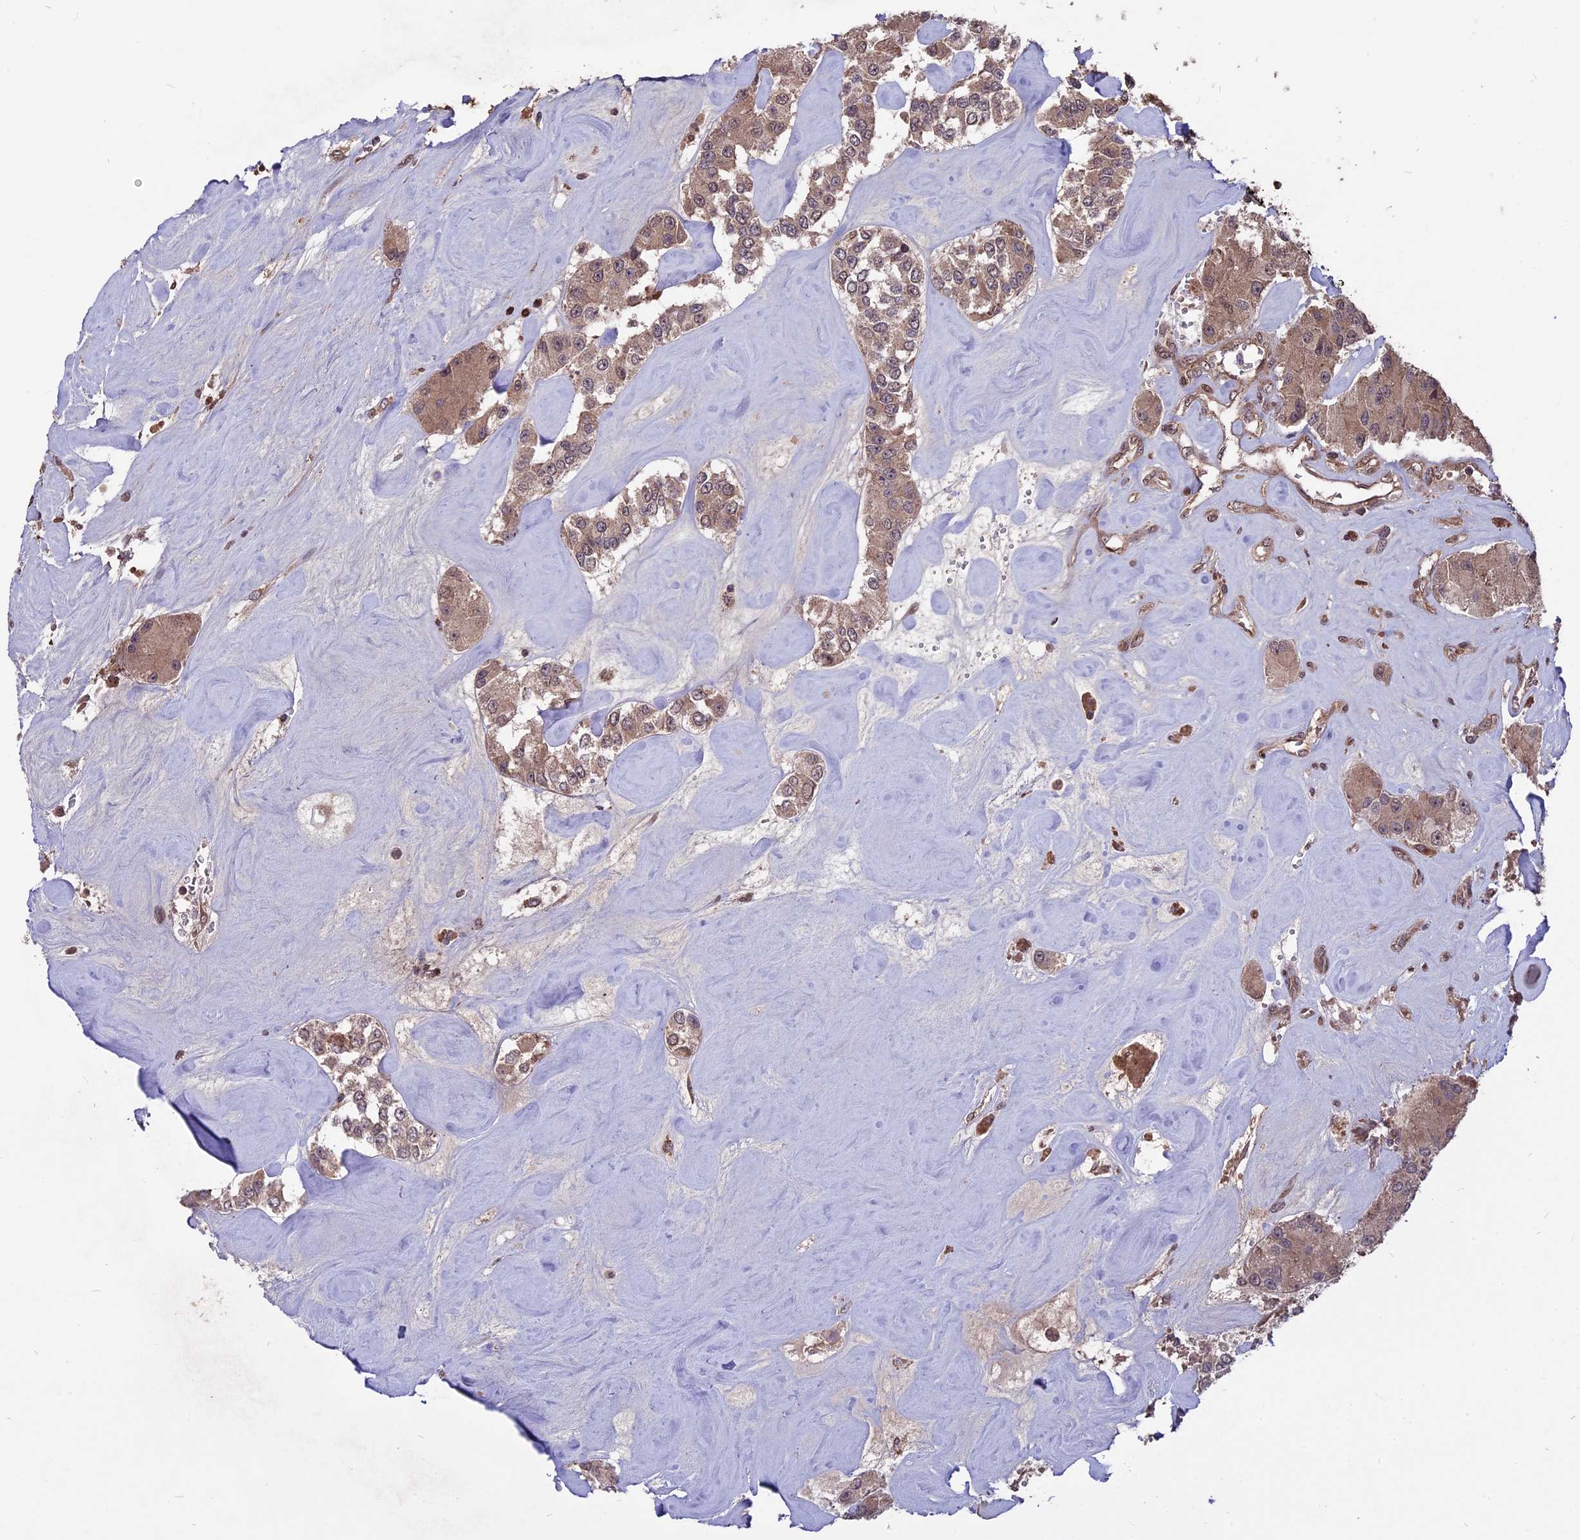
{"staining": {"intensity": "moderate", "quantity": ">75%", "location": "cytoplasmic/membranous,nuclear"}, "tissue": "carcinoid", "cell_type": "Tumor cells", "image_type": "cancer", "snomed": [{"axis": "morphology", "description": "Carcinoid, malignant, NOS"}, {"axis": "topography", "description": "Pancreas"}], "caption": "Tumor cells exhibit moderate cytoplasmic/membranous and nuclear staining in approximately >75% of cells in carcinoid.", "gene": "ZNF598", "patient": {"sex": "male", "age": 41}}